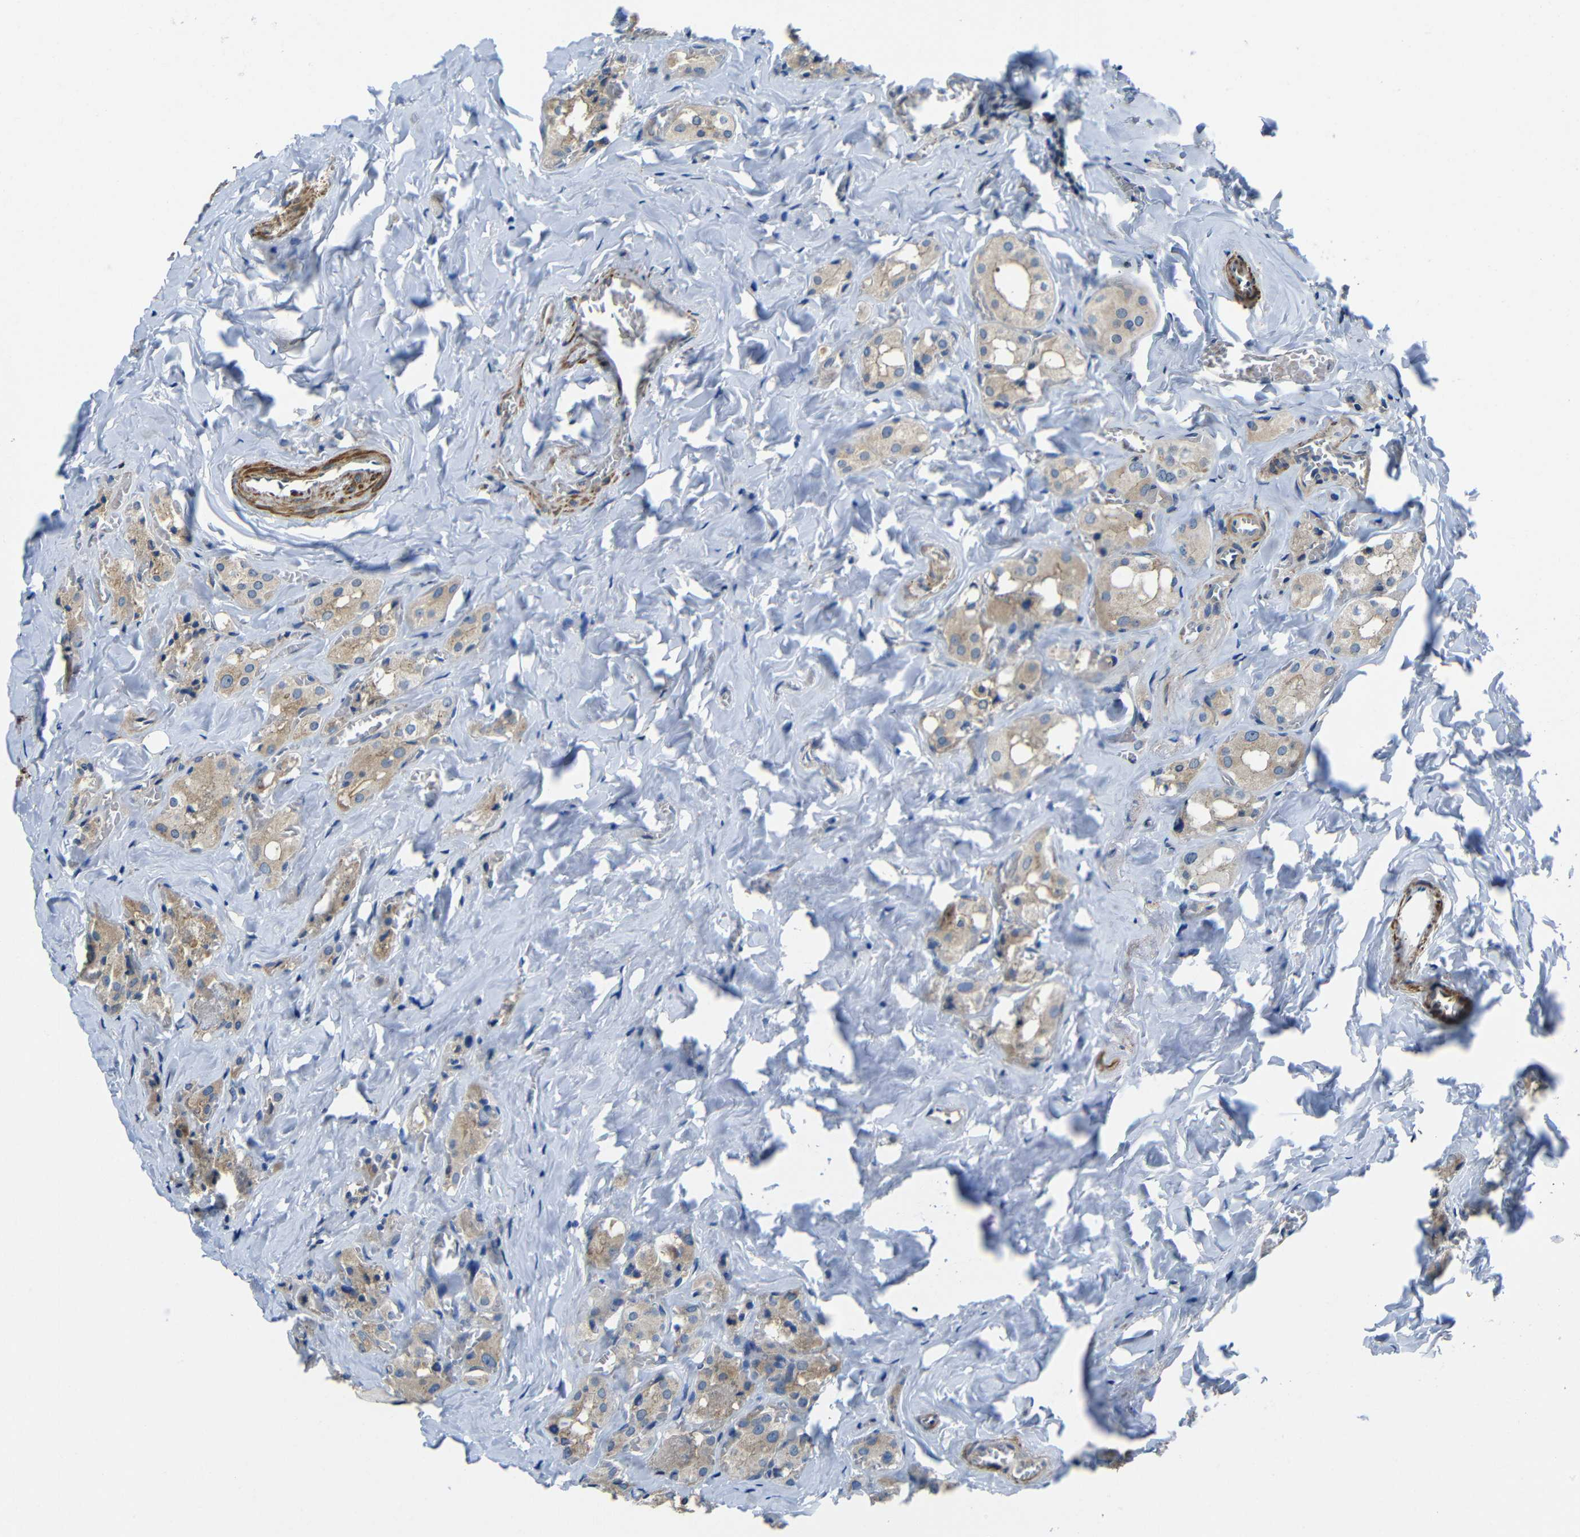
{"staining": {"intensity": "moderate", "quantity": ">75%", "location": "cytoplasmic/membranous"}, "tissue": "parathyroid gland", "cell_type": "Glandular cells", "image_type": "normal", "snomed": [{"axis": "morphology", "description": "Normal tissue, NOS"}, {"axis": "morphology", "description": "Atrophy, NOS"}, {"axis": "topography", "description": "Parathyroid gland"}], "caption": "An image showing moderate cytoplasmic/membranous staining in about >75% of glandular cells in benign parathyroid gland, as visualized by brown immunohistochemical staining.", "gene": "GDI1", "patient": {"sex": "female", "age": 54}}